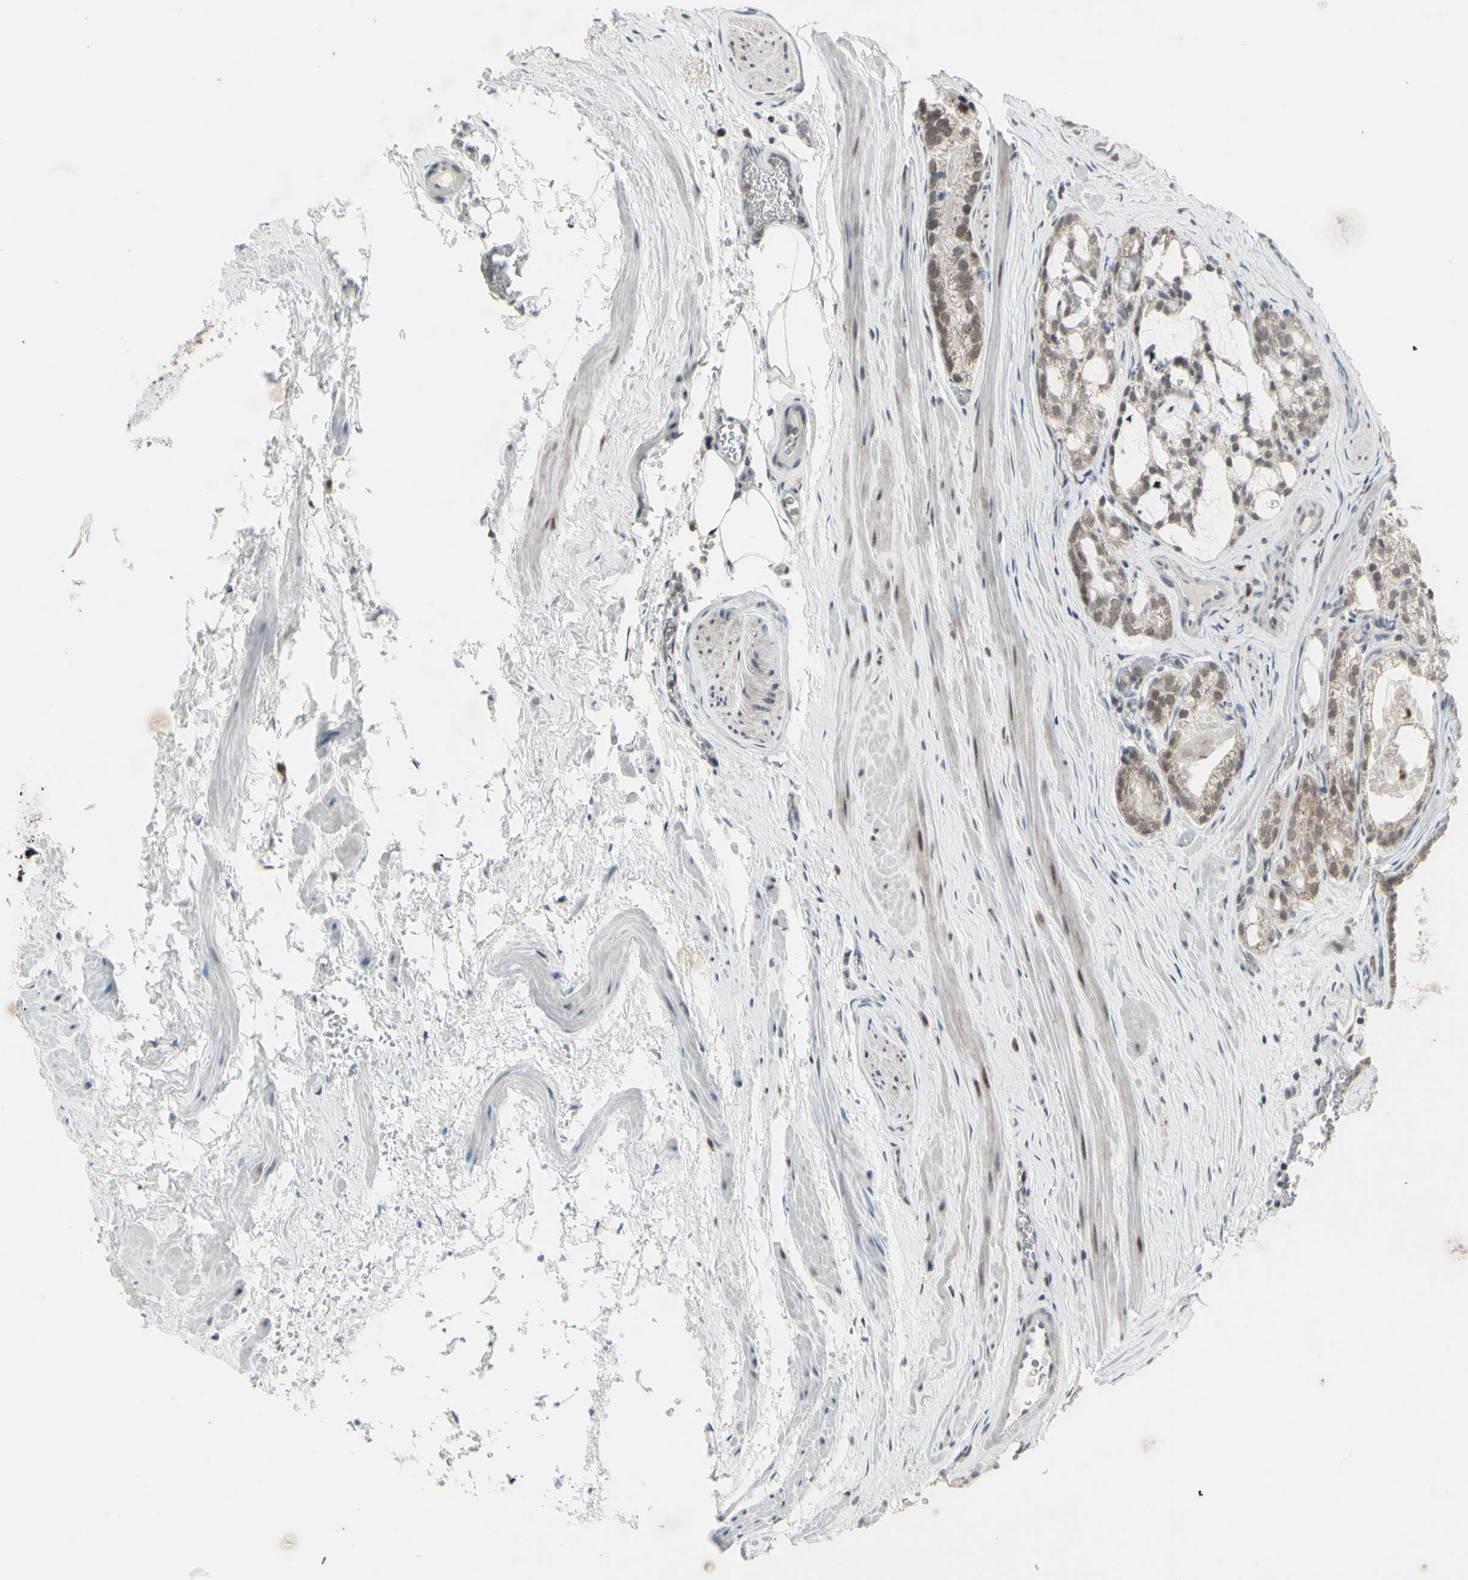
{"staining": {"intensity": "weak", "quantity": ">75%", "location": "cytoplasmic/membranous,nuclear"}, "tissue": "prostate cancer", "cell_type": "Tumor cells", "image_type": "cancer", "snomed": [{"axis": "morphology", "description": "Adenocarcinoma, Low grade"}, {"axis": "topography", "description": "Prostate"}], "caption": "Protein analysis of prostate cancer tissue reveals weak cytoplasmic/membranous and nuclear expression in about >75% of tumor cells.", "gene": "SAMSN1", "patient": {"sex": "male", "age": 59}}